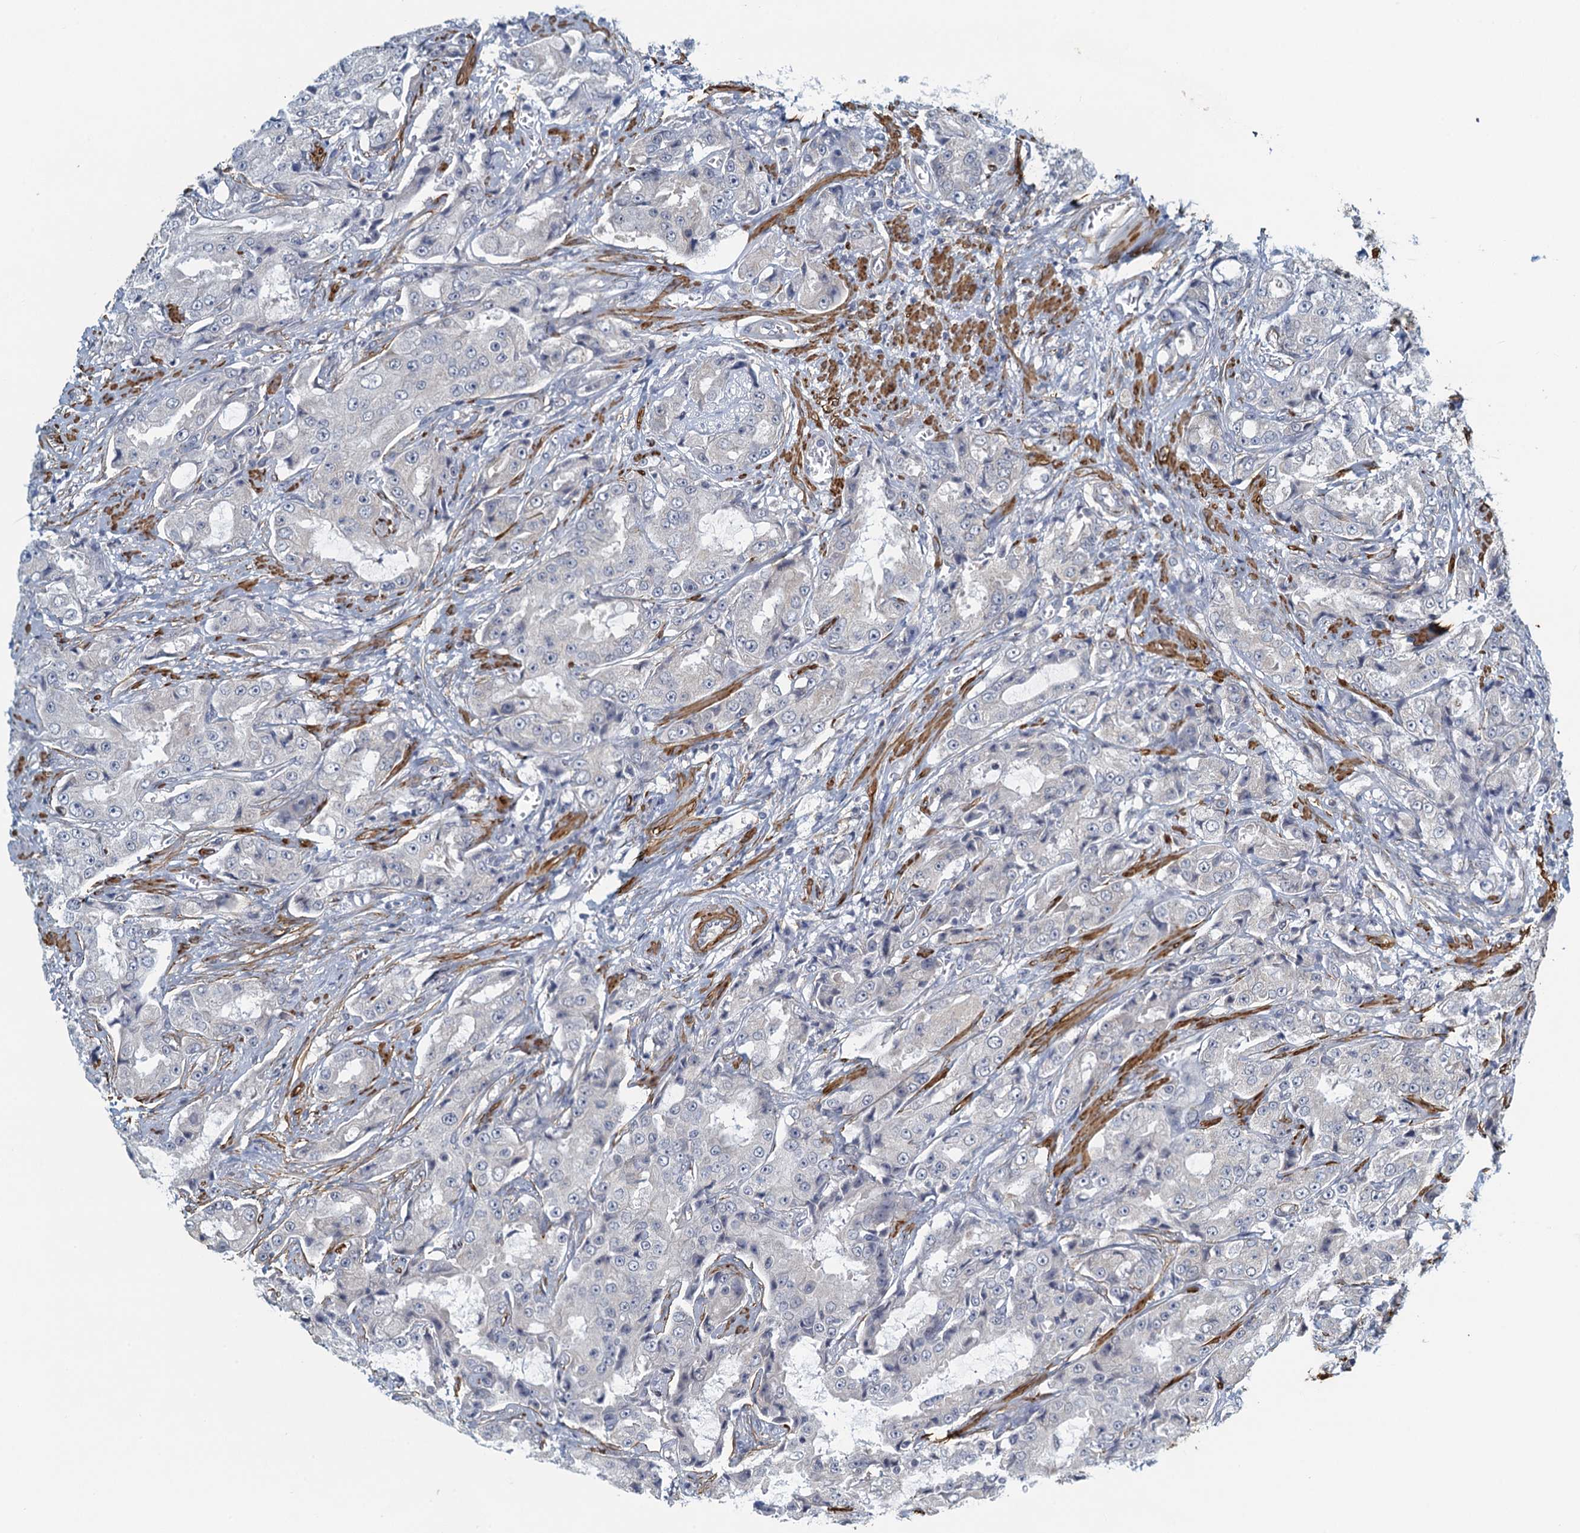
{"staining": {"intensity": "negative", "quantity": "none", "location": "none"}, "tissue": "prostate cancer", "cell_type": "Tumor cells", "image_type": "cancer", "snomed": [{"axis": "morphology", "description": "Adenocarcinoma, High grade"}, {"axis": "topography", "description": "Prostate"}], "caption": "Tumor cells show no significant expression in adenocarcinoma (high-grade) (prostate).", "gene": "ALG2", "patient": {"sex": "male", "age": 73}}